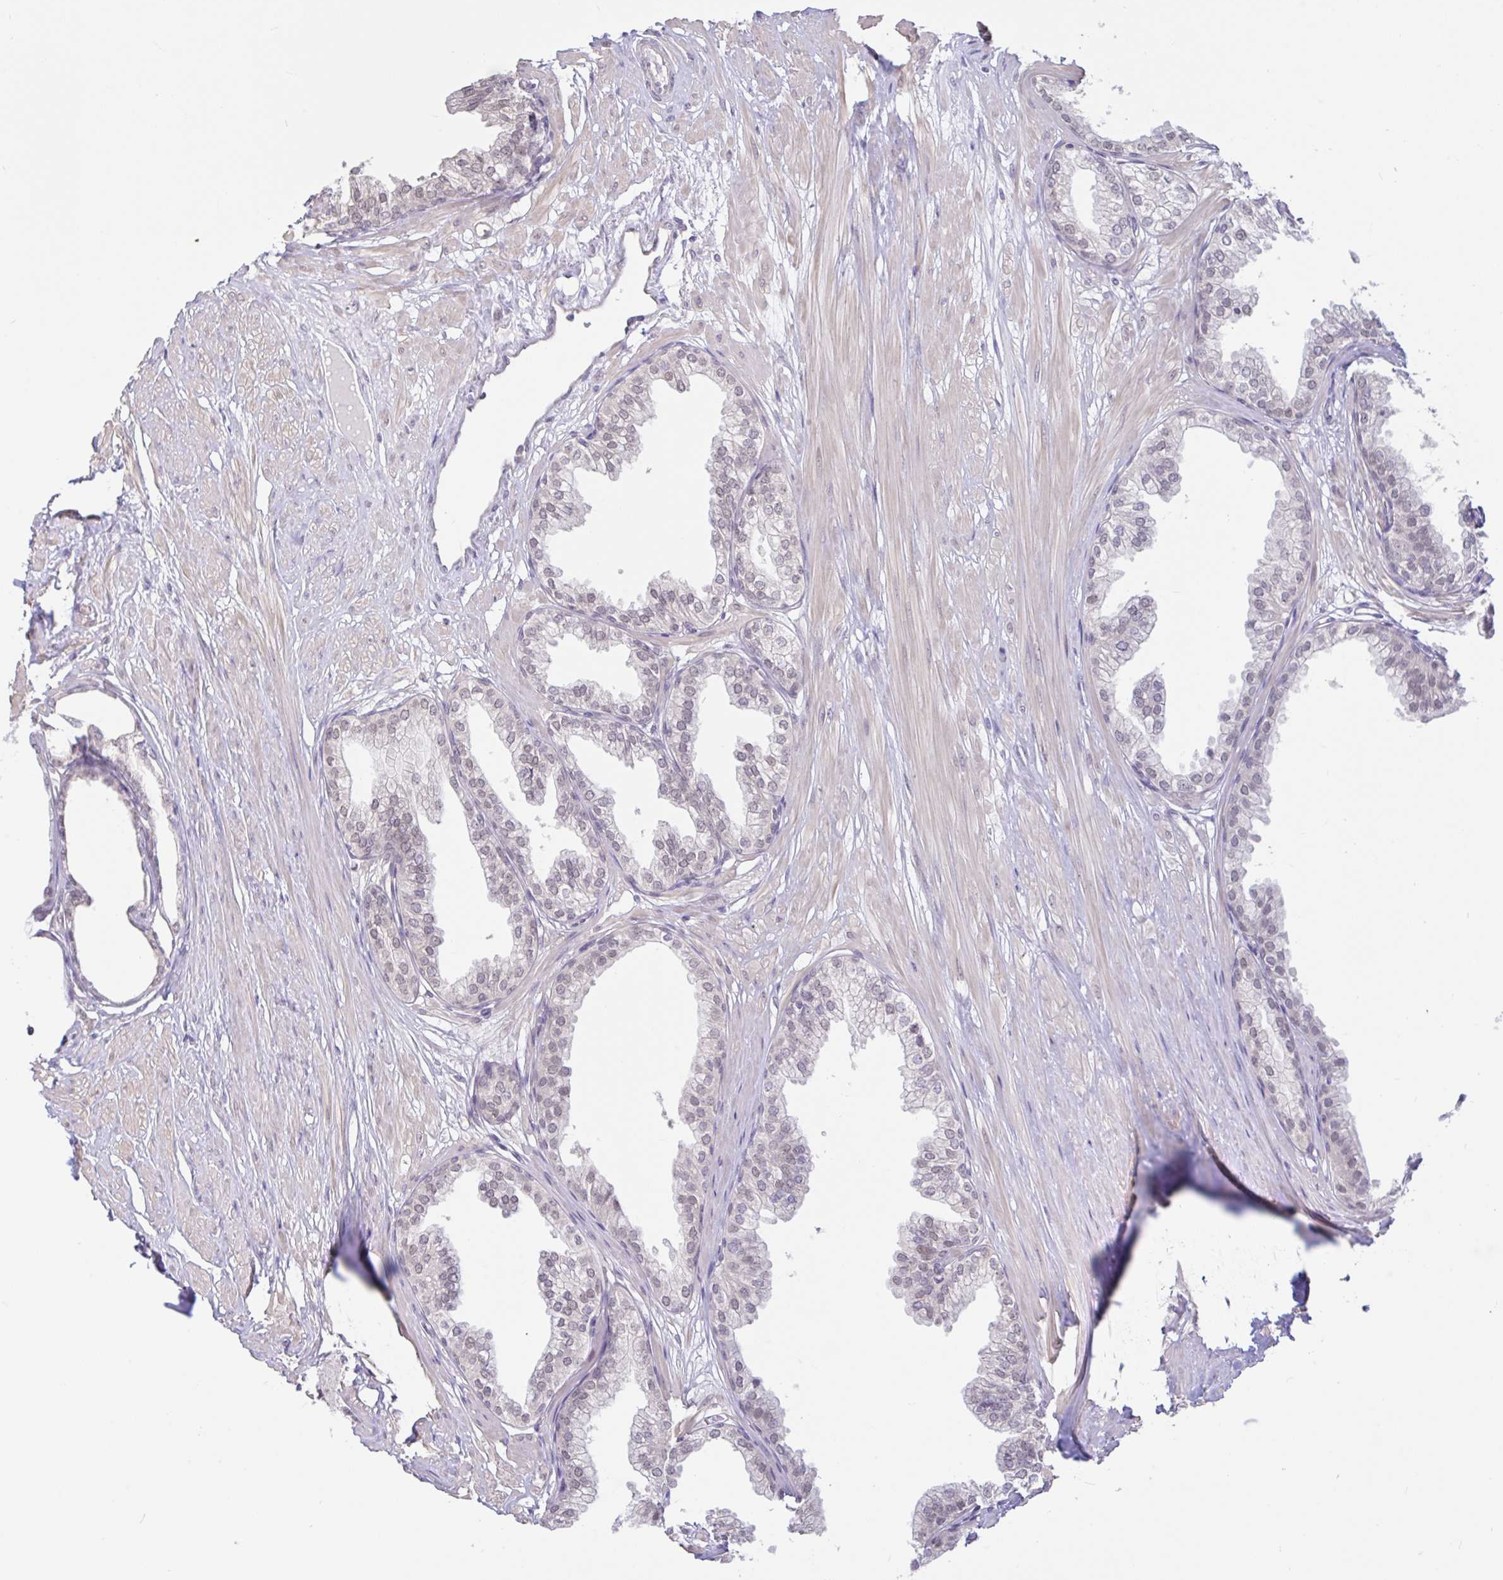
{"staining": {"intensity": "negative", "quantity": "none", "location": "none"}, "tissue": "prostate", "cell_type": "Glandular cells", "image_type": "normal", "snomed": [{"axis": "morphology", "description": "Normal tissue, NOS"}, {"axis": "topography", "description": "Prostate"}, {"axis": "topography", "description": "Peripheral nerve tissue"}], "caption": "Immunohistochemistry (IHC) micrograph of benign prostate stained for a protein (brown), which demonstrates no staining in glandular cells. The staining was performed using DAB (3,3'-diaminobenzidine) to visualize the protein expression in brown, while the nuclei were stained in blue with hematoxylin (Magnification: 20x).", "gene": "HYPK", "patient": {"sex": "male", "age": 55}}